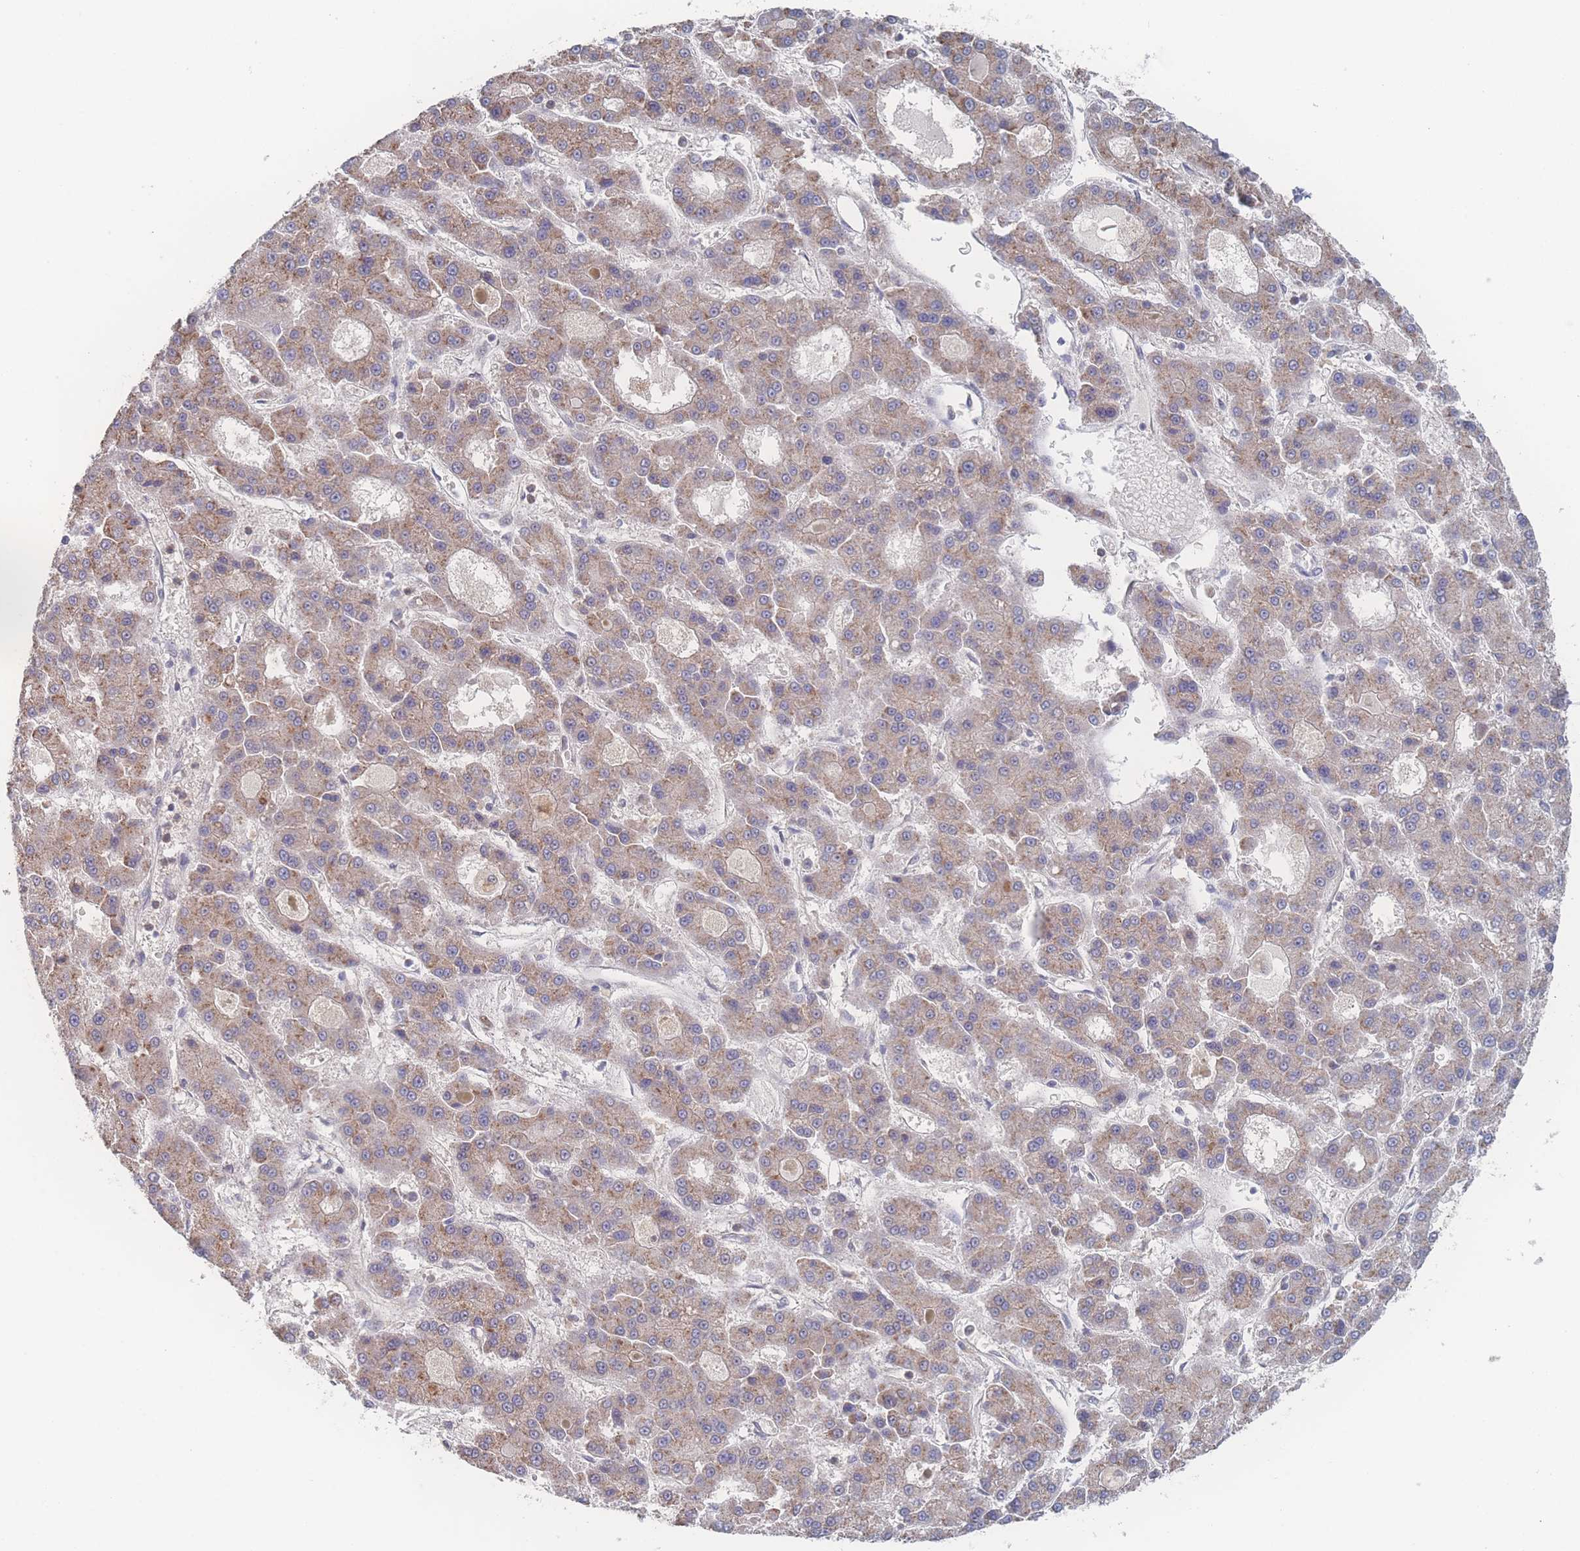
{"staining": {"intensity": "weak", "quantity": "25%-75%", "location": "cytoplasmic/membranous"}, "tissue": "liver cancer", "cell_type": "Tumor cells", "image_type": "cancer", "snomed": [{"axis": "morphology", "description": "Carcinoma, Hepatocellular, NOS"}, {"axis": "topography", "description": "Liver"}], "caption": "Brown immunohistochemical staining in human liver cancer displays weak cytoplasmic/membranous expression in approximately 25%-75% of tumor cells.", "gene": "NBEAL1", "patient": {"sex": "male", "age": 70}}